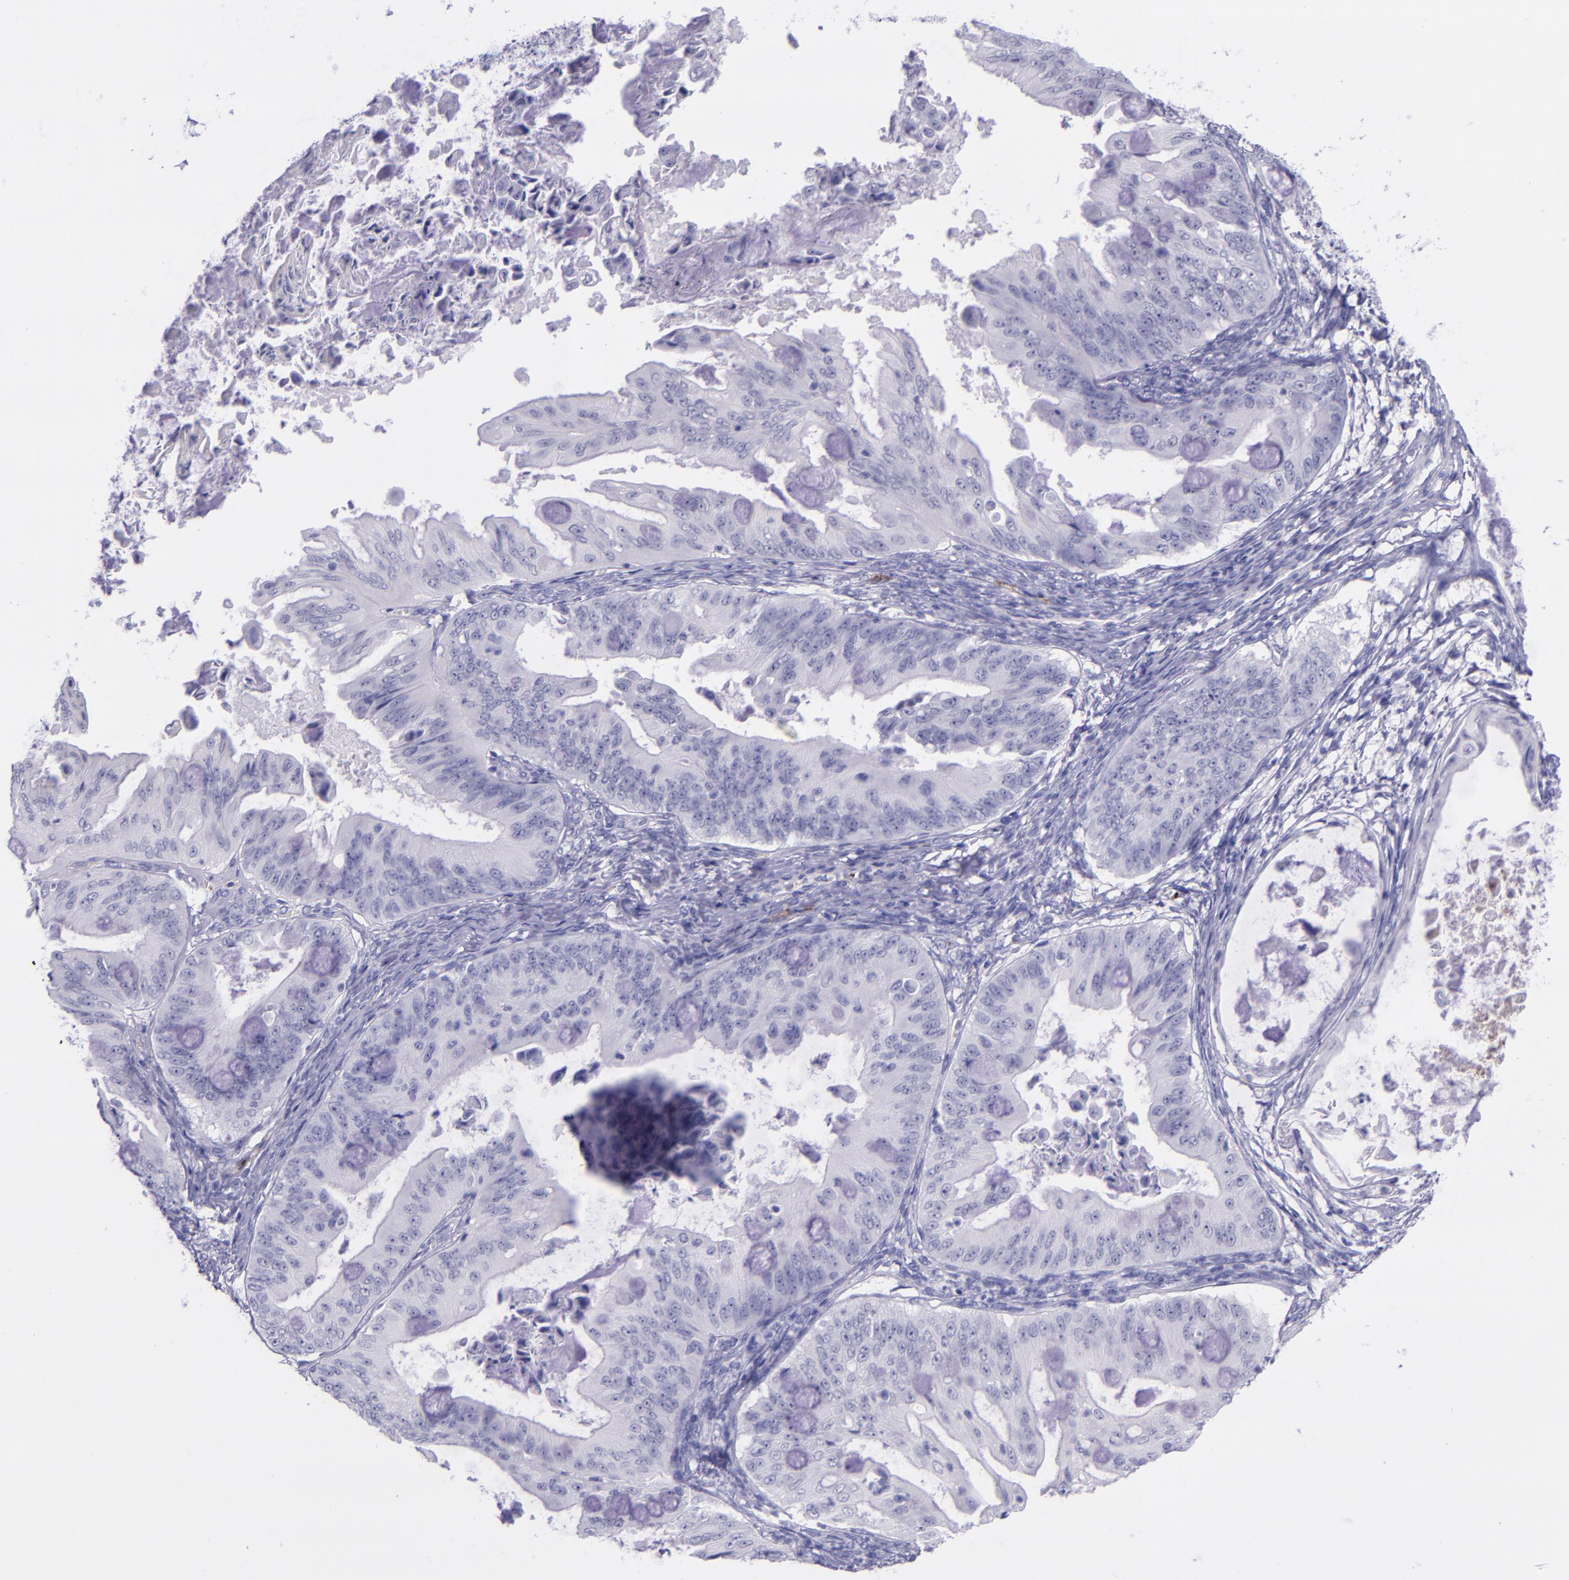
{"staining": {"intensity": "negative", "quantity": "none", "location": "none"}, "tissue": "ovarian cancer", "cell_type": "Tumor cells", "image_type": "cancer", "snomed": [{"axis": "morphology", "description": "Cystadenocarcinoma, mucinous, NOS"}, {"axis": "topography", "description": "Ovary"}], "caption": "The micrograph exhibits no significant expression in tumor cells of ovarian cancer (mucinous cystadenocarcinoma).", "gene": "SELE", "patient": {"sex": "female", "age": 37}}